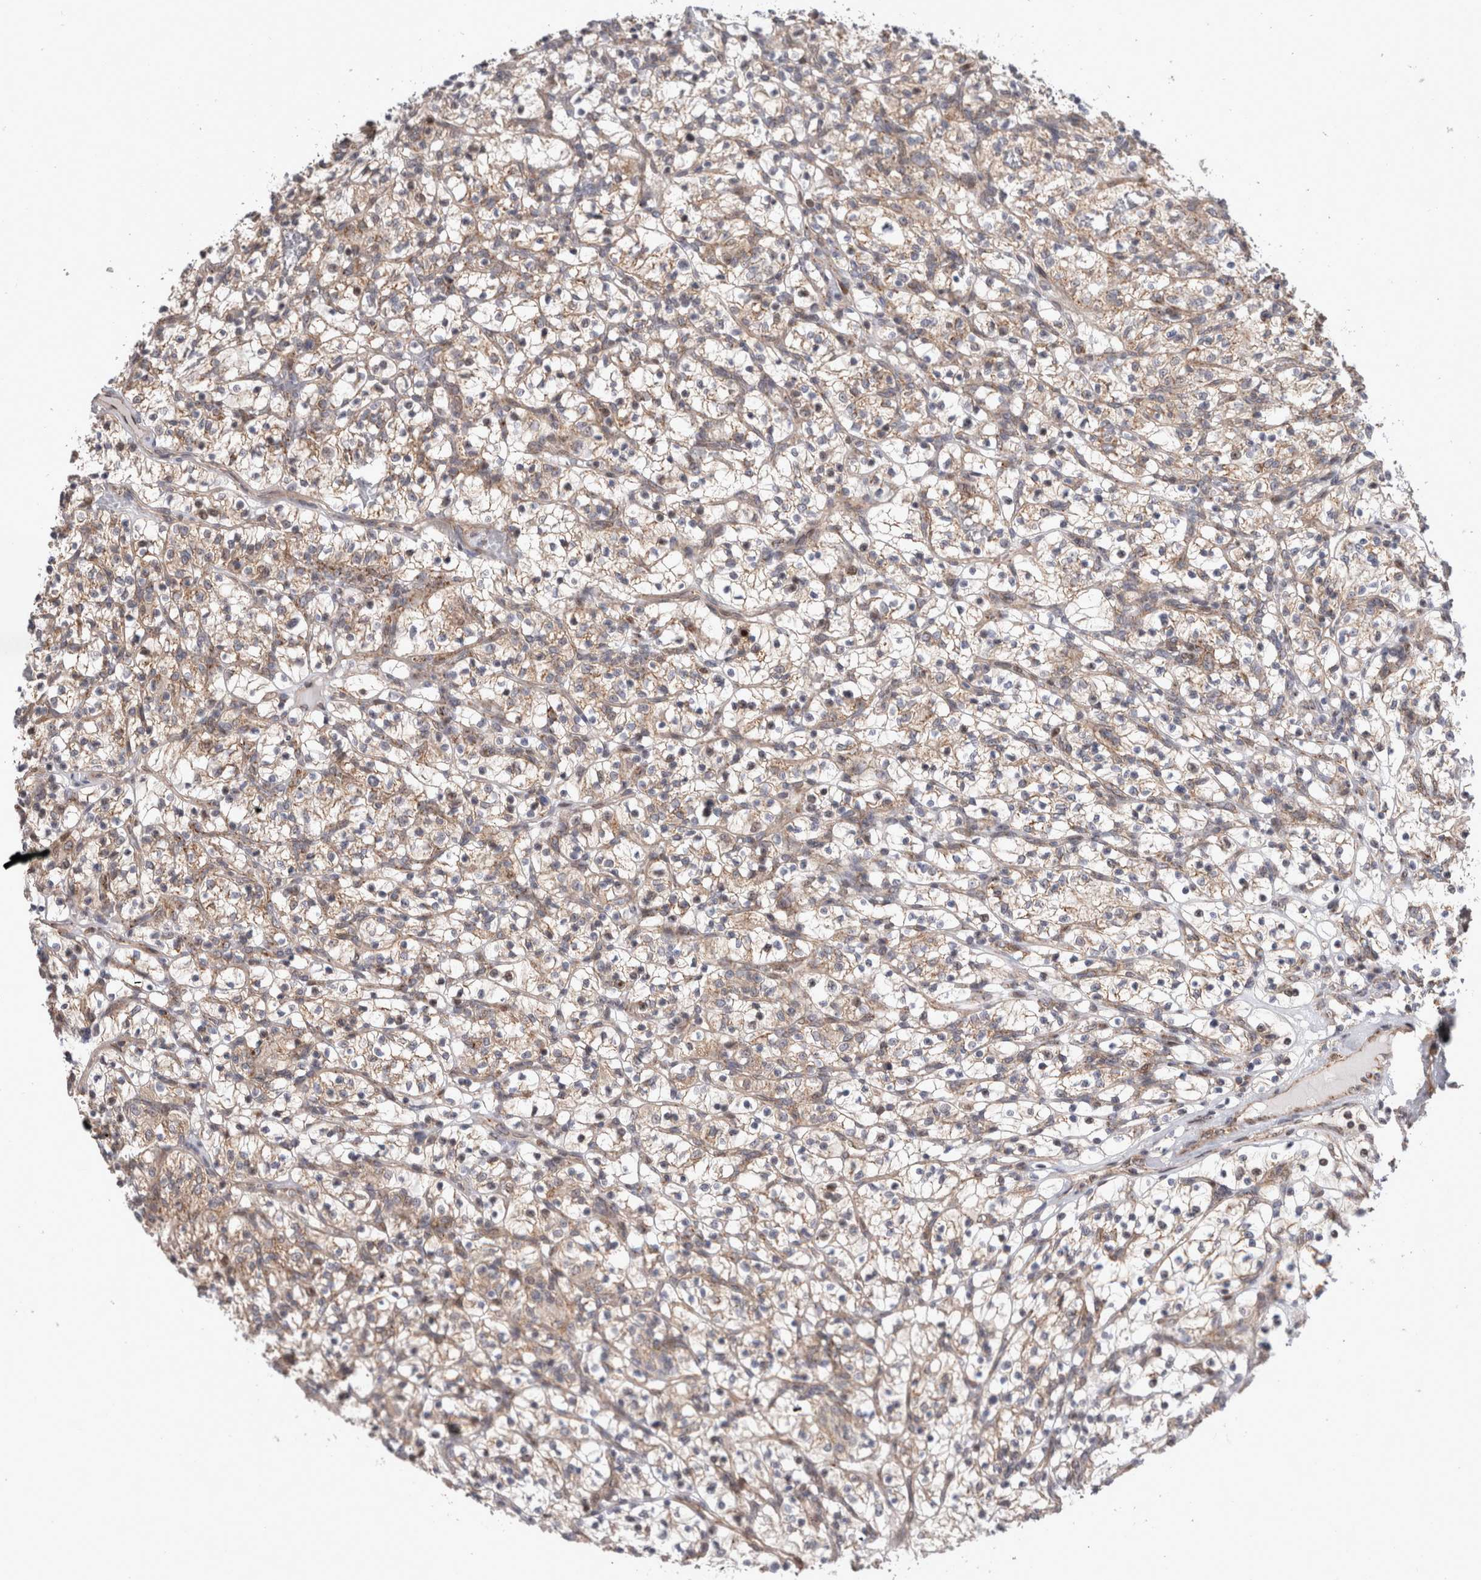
{"staining": {"intensity": "weak", "quantity": ">75%", "location": "cytoplasmic/membranous"}, "tissue": "renal cancer", "cell_type": "Tumor cells", "image_type": "cancer", "snomed": [{"axis": "morphology", "description": "Adenocarcinoma, NOS"}, {"axis": "topography", "description": "Kidney"}], "caption": "DAB (3,3'-diaminobenzidine) immunohistochemical staining of human renal cancer (adenocarcinoma) displays weak cytoplasmic/membranous protein expression in approximately >75% of tumor cells.", "gene": "MRPL37", "patient": {"sex": "female", "age": 57}}